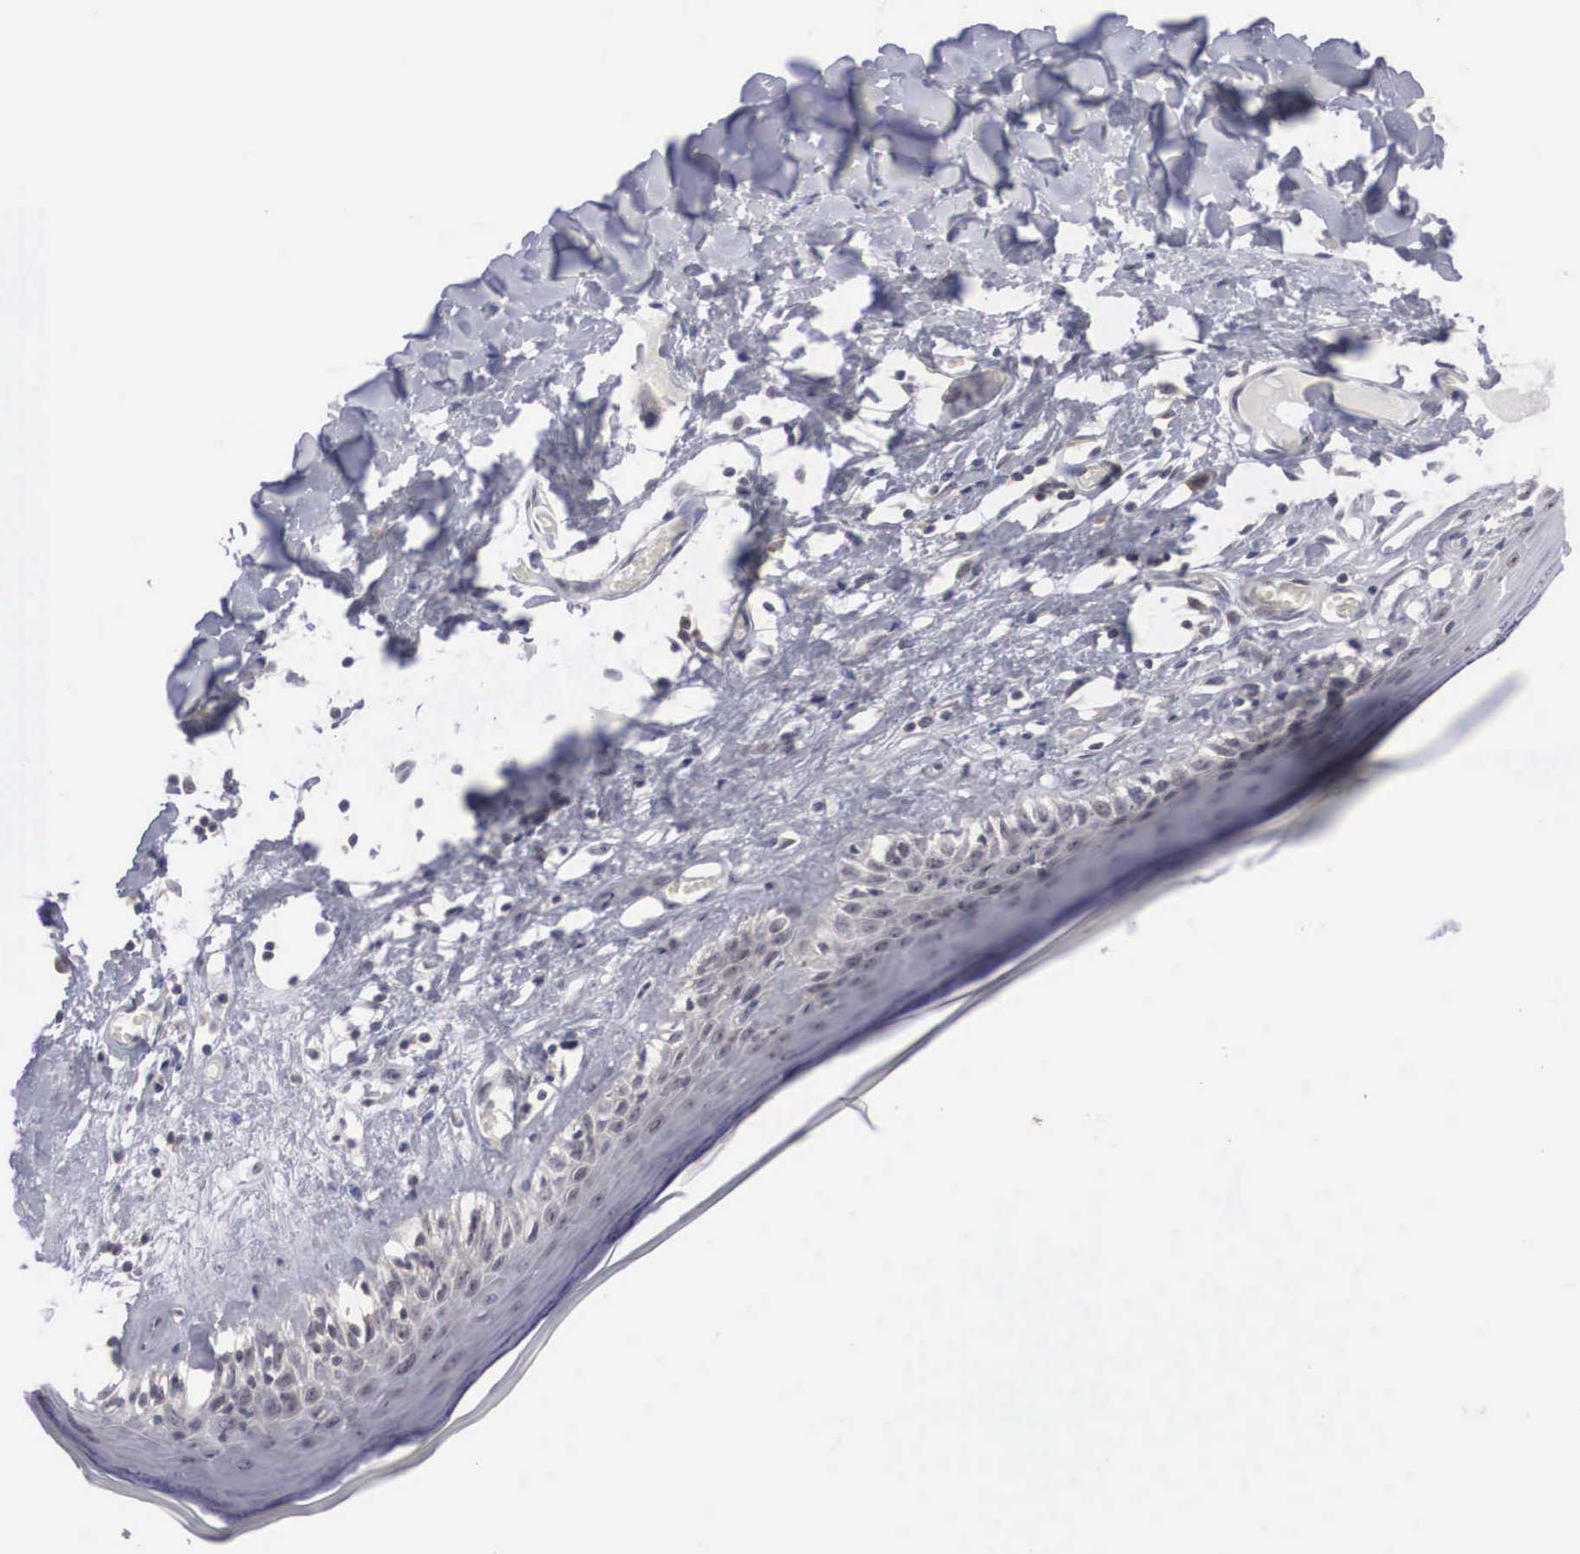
{"staining": {"intensity": "negative", "quantity": "none", "location": "none"}, "tissue": "skin", "cell_type": "Epidermal cells", "image_type": "normal", "snomed": [{"axis": "morphology", "description": "Normal tissue, NOS"}, {"axis": "topography", "description": "Vascular tissue"}, {"axis": "topography", "description": "Vulva"}, {"axis": "topography", "description": "Peripheral nerve tissue"}], "caption": "Skin stained for a protein using IHC shows no expression epidermal cells.", "gene": "WDR89", "patient": {"sex": "female", "age": 86}}